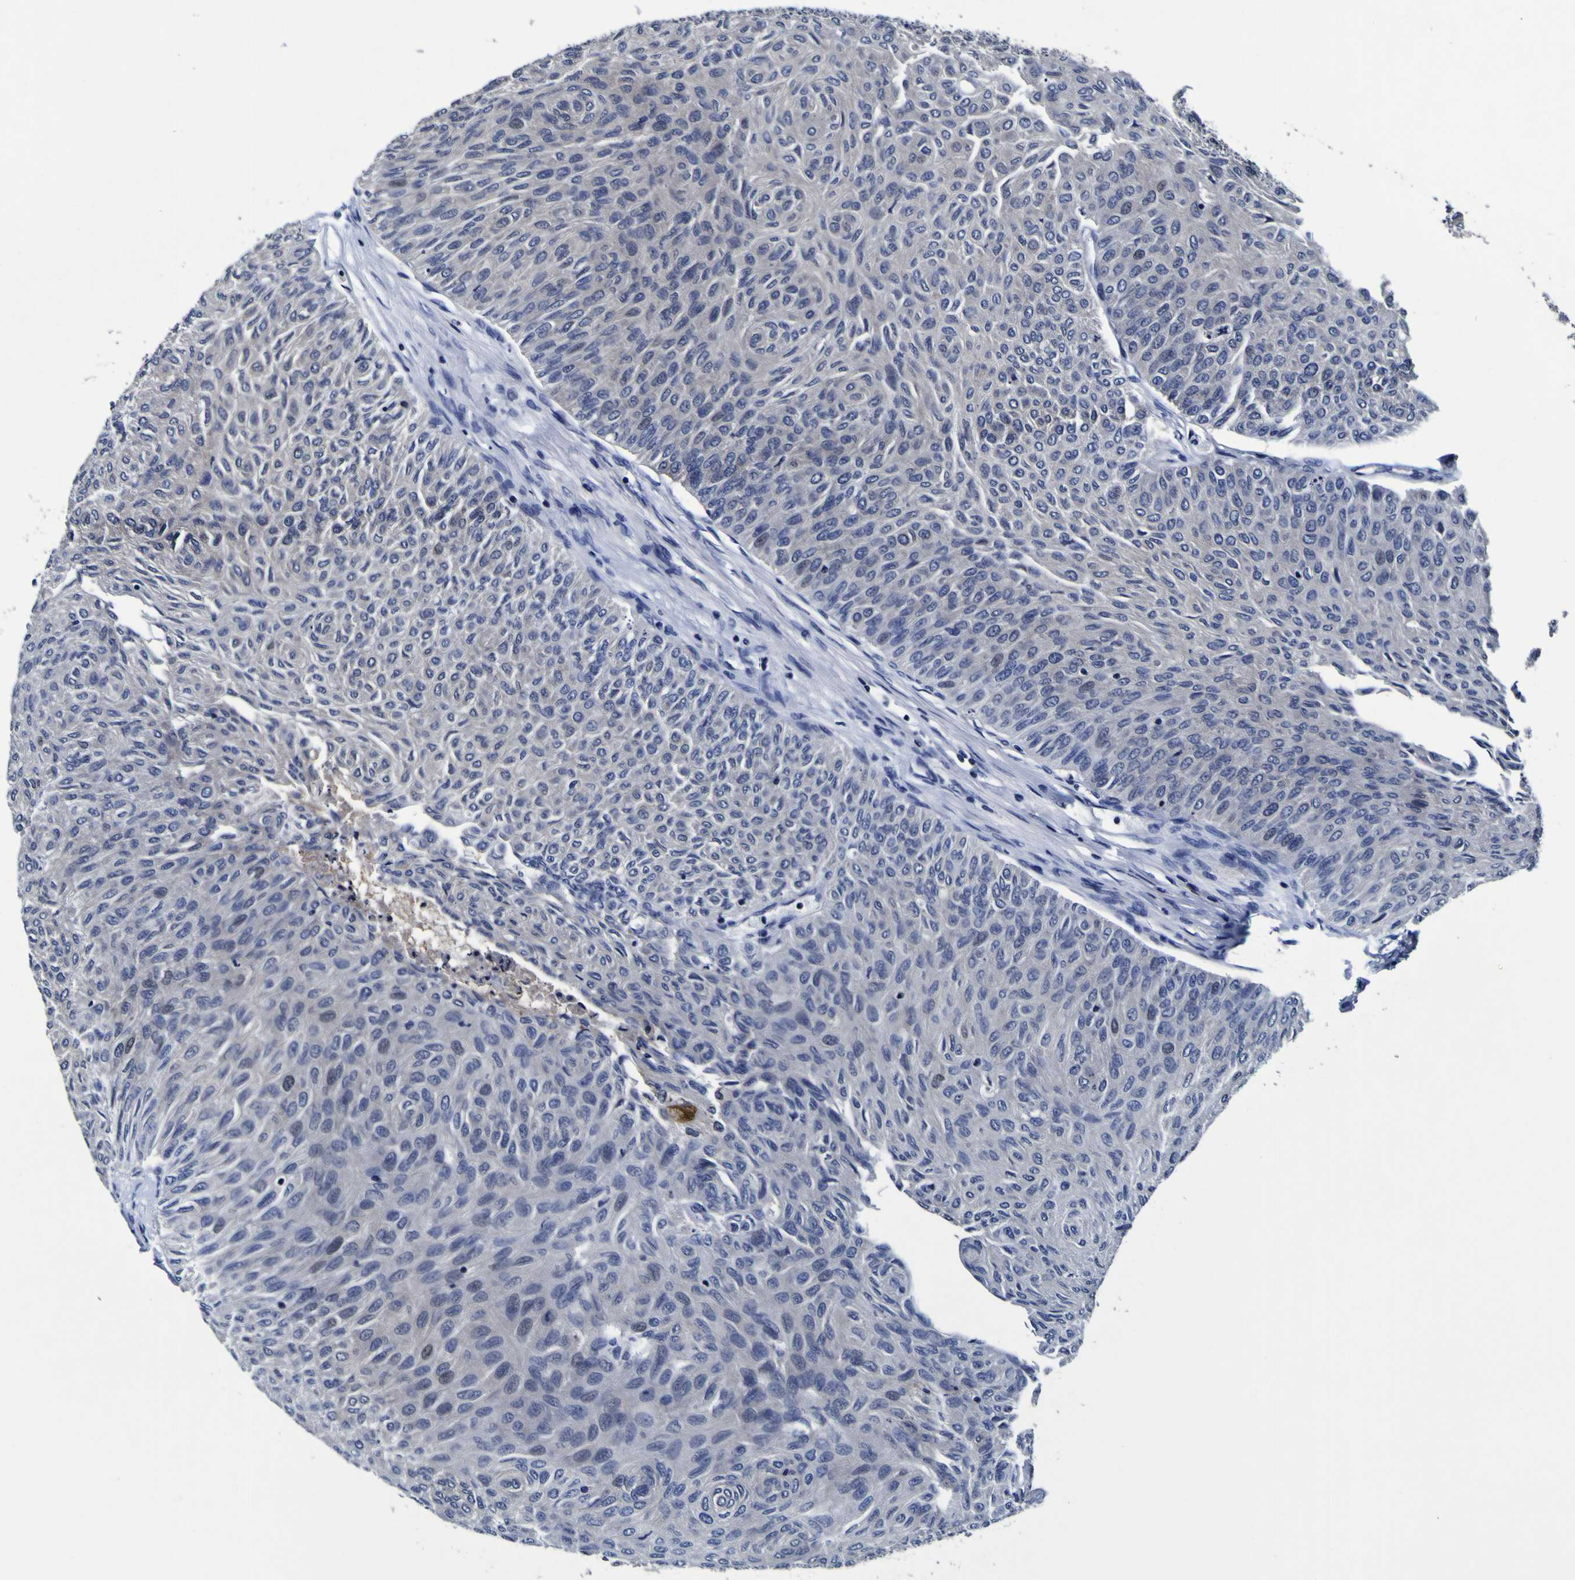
{"staining": {"intensity": "negative", "quantity": "none", "location": "none"}, "tissue": "urothelial cancer", "cell_type": "Tumor cells", "image_type": "cancer", "snomed": [{"axis": "morphology", "description": "Urothelial carcinoma, Low grade"}, {"axis": "topography", "description": "Urinary bladder"}], "caption": "This is an IHC photomicrograph of urothelial cancer. There is no expression in tumor cells.", "gene": "SORCS1", "patient": {"sex": "male", "age": 78}}